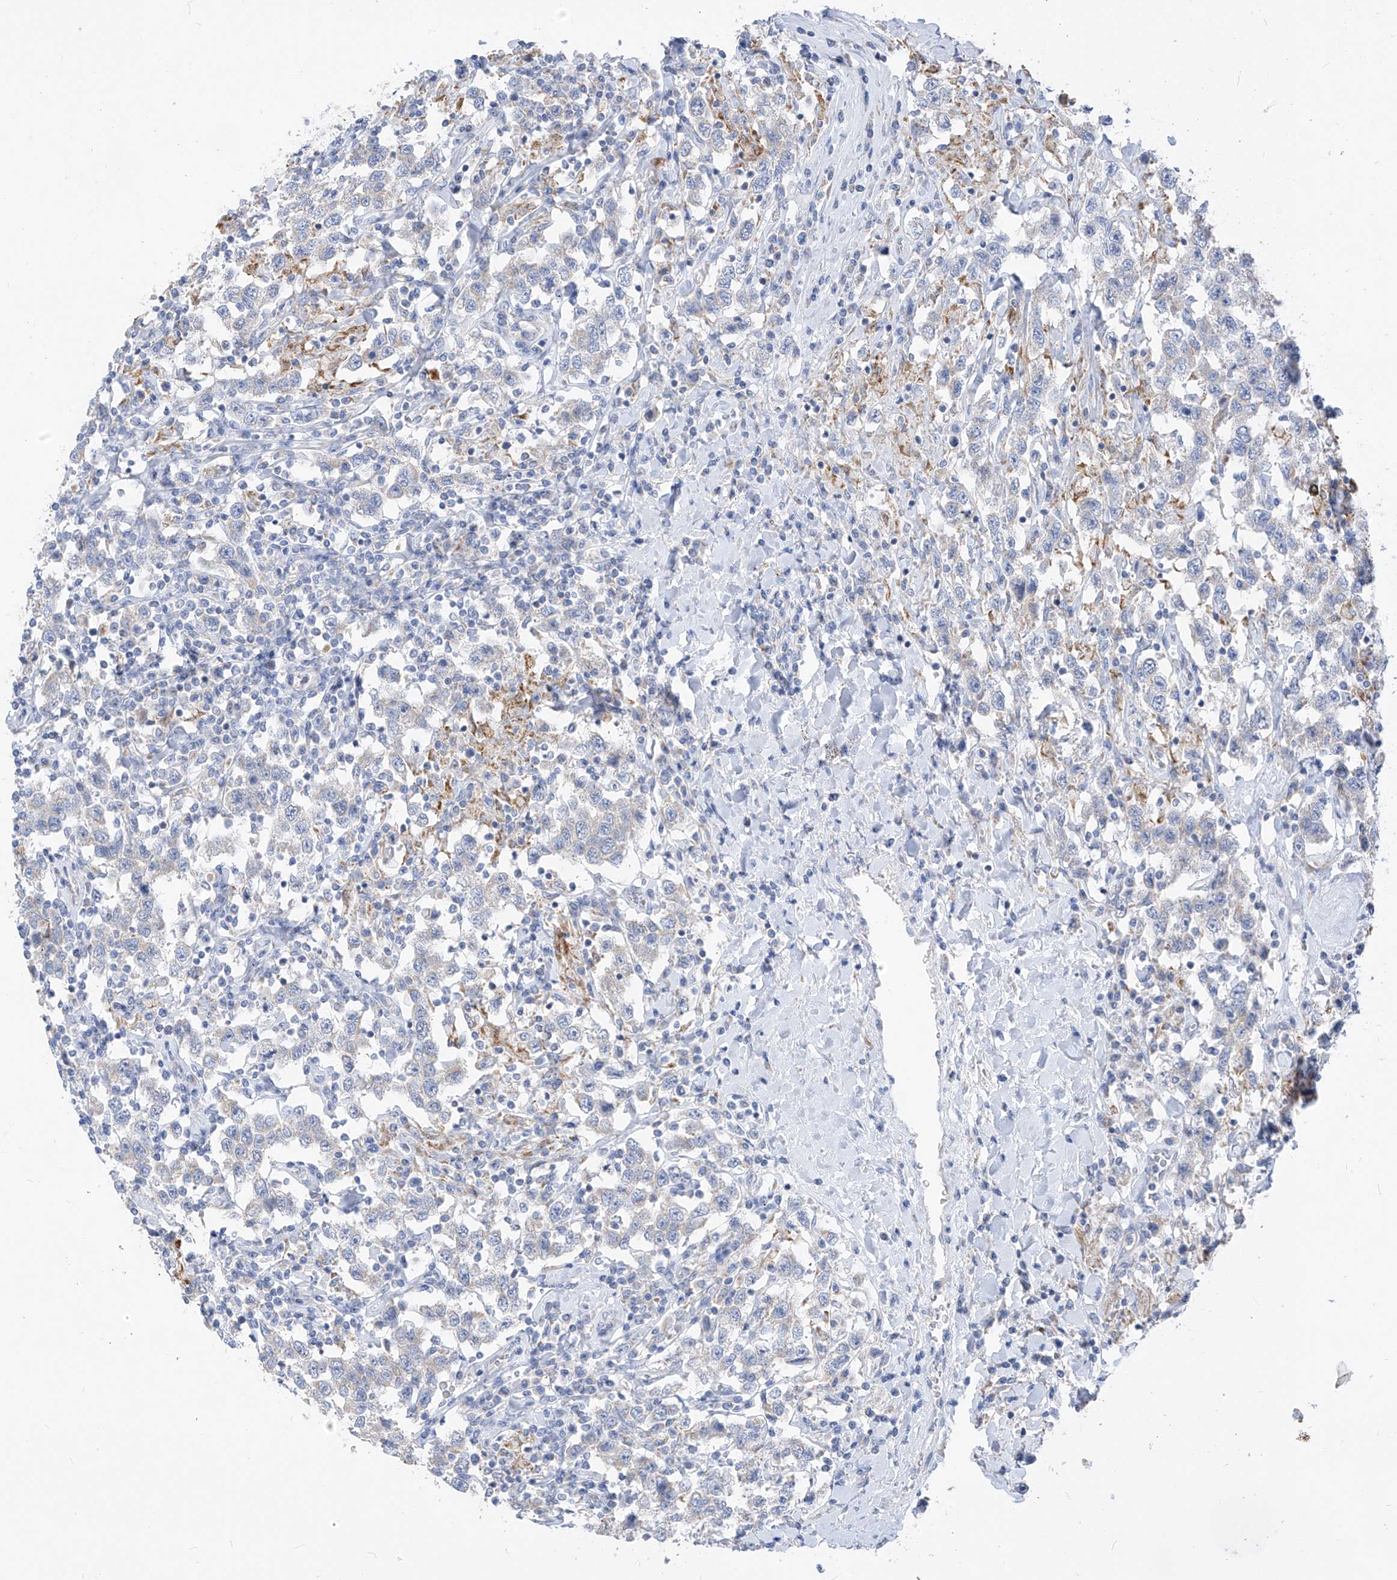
{"staining": {"intensity": "negative", "quantity": "none", "location": "none"}, "tissue": "testis cancer", "cell_type": "Tumor cells", "image_type": "cancer", "snomed": [{"axis": "morphology", "description": "Seminoma, NOS"}, {"axis": "topography", "description": "Testis"}], "caption": "Immunohistochemistry histopathology image of testis seminoma stained for a protein (brown), which reveals no expression in tumor cells.", "gene": "ZNF404", "patient": {"sex": "male", "age": 41}}